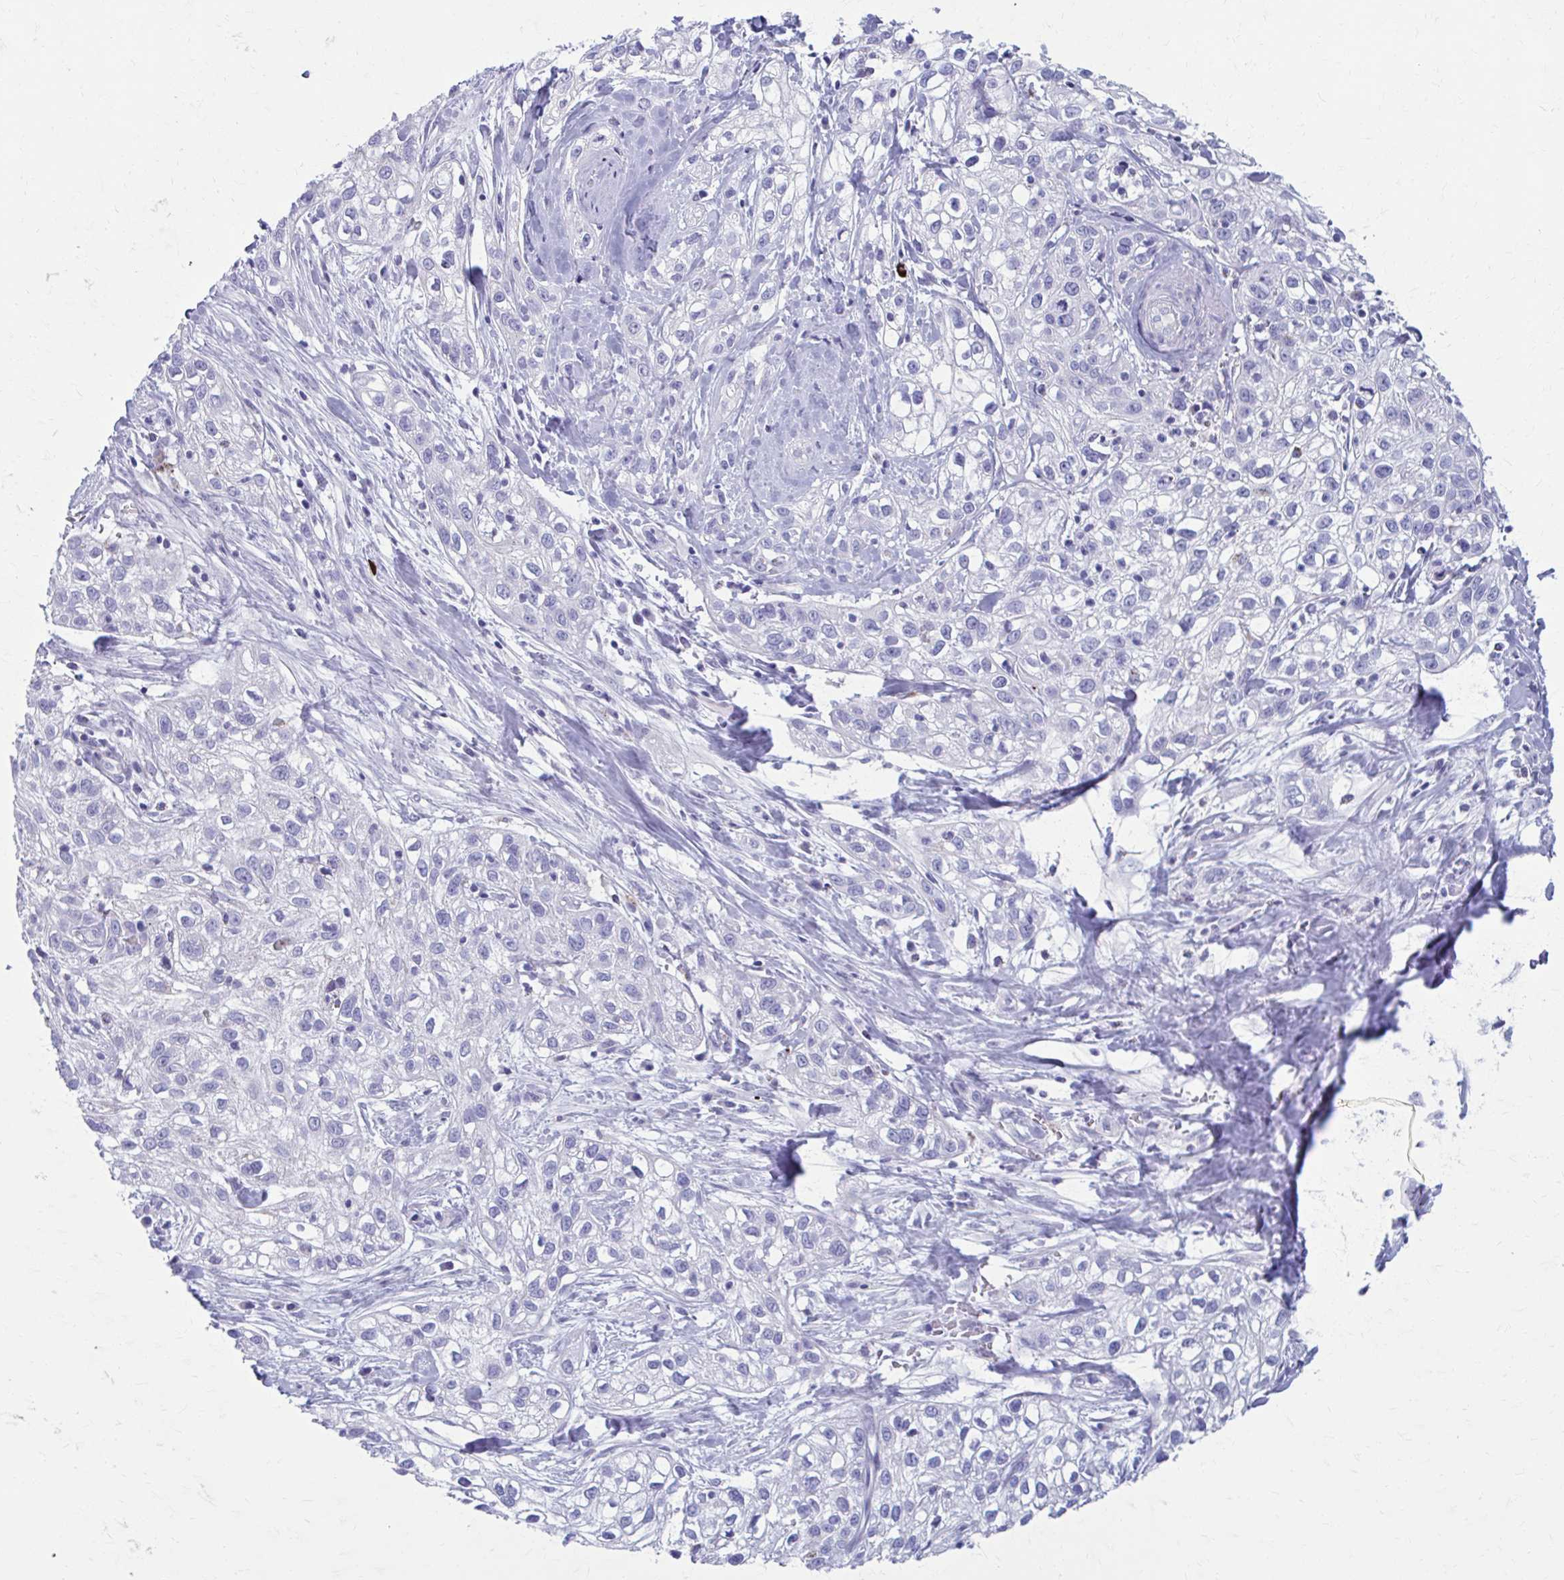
{"staining": {"intensity": "negative", "quantity": "none", "location": "none"}, "tissue": "skin cancer", "cell_type": "Tumor cells", "image_type": "cancer", "snomed": [{"axis": "morphology", "description": "Squamous cell carcinoma, NOS"}, {"axis": "topography", "description": "Skin"}], "caption": "Tumor cells are negative for brown protein staining in squamous cell carcinoma (skin). Brightfield microscopy of immunohistochemistry stained with DAB (3,3'-diaminobenzidine) (brown) and hematoxylin (blue), captured at high magnification.", "gene": "C12orf71", "patient": {"sex": "male", "age": 82}}